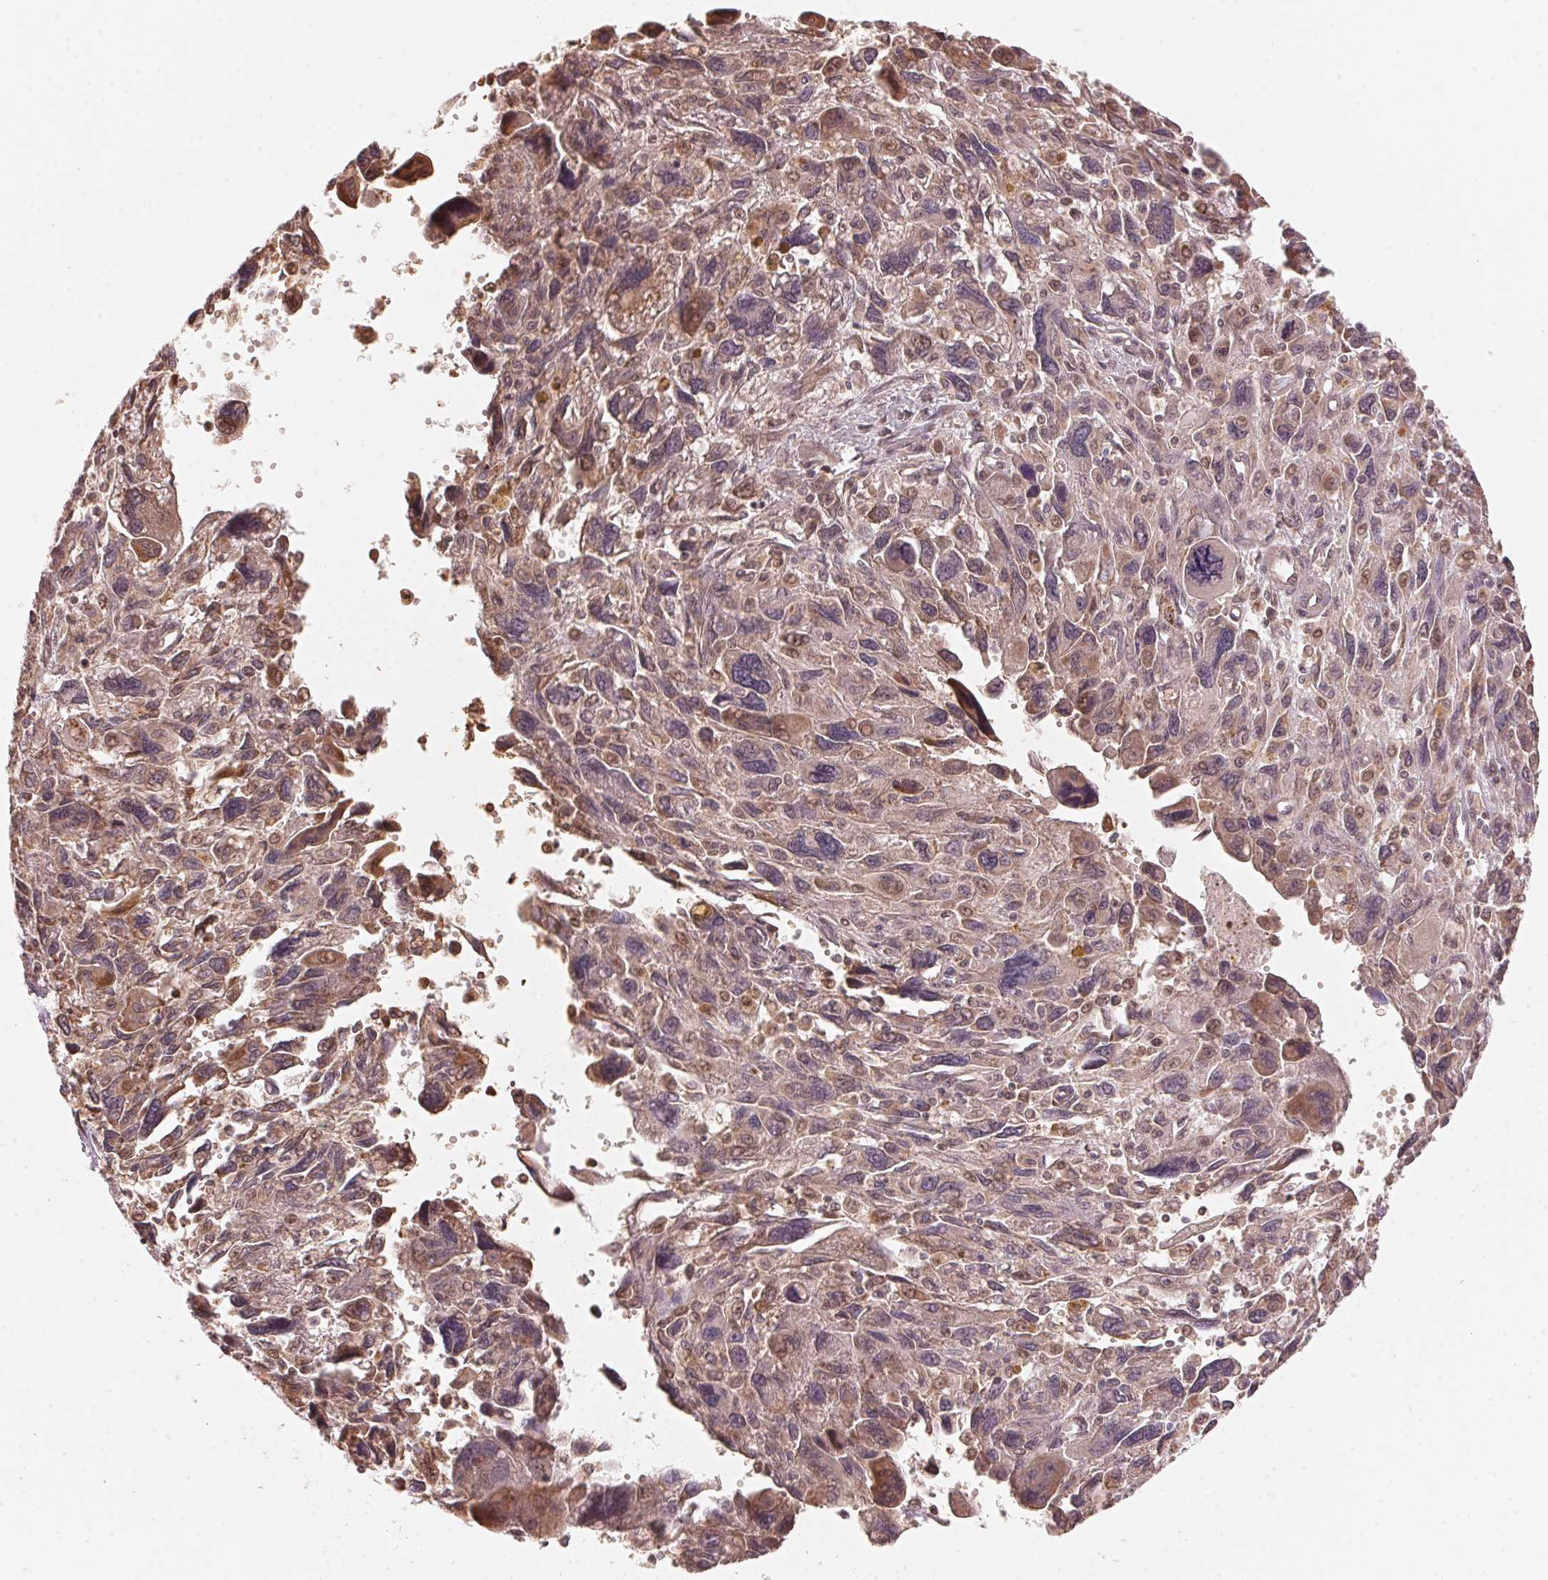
{"staining": {"intensity": "weak", "quantity": "25%-75%", "location": "cytoplasmic/membranous"}, "tissue": "pancreatic cancer", "cell_type": "Tumor cells", "image_type": "cancer", "snomed": [{"axis": "morphology", "description": "Adenocarcinoma, NOS"}, {"axis": "topography", "description": "Pancreas"}], "caption": "The histopathology image reveals immunohistochemical staining of pancreatic cancer (adenocarcinoma). There is weak cytoplasmic/membranous staining is identified in approximately 25%-75% of tumor cells.", "gene": "PRKN", "patient": {"sex": "female", "age": 47}}